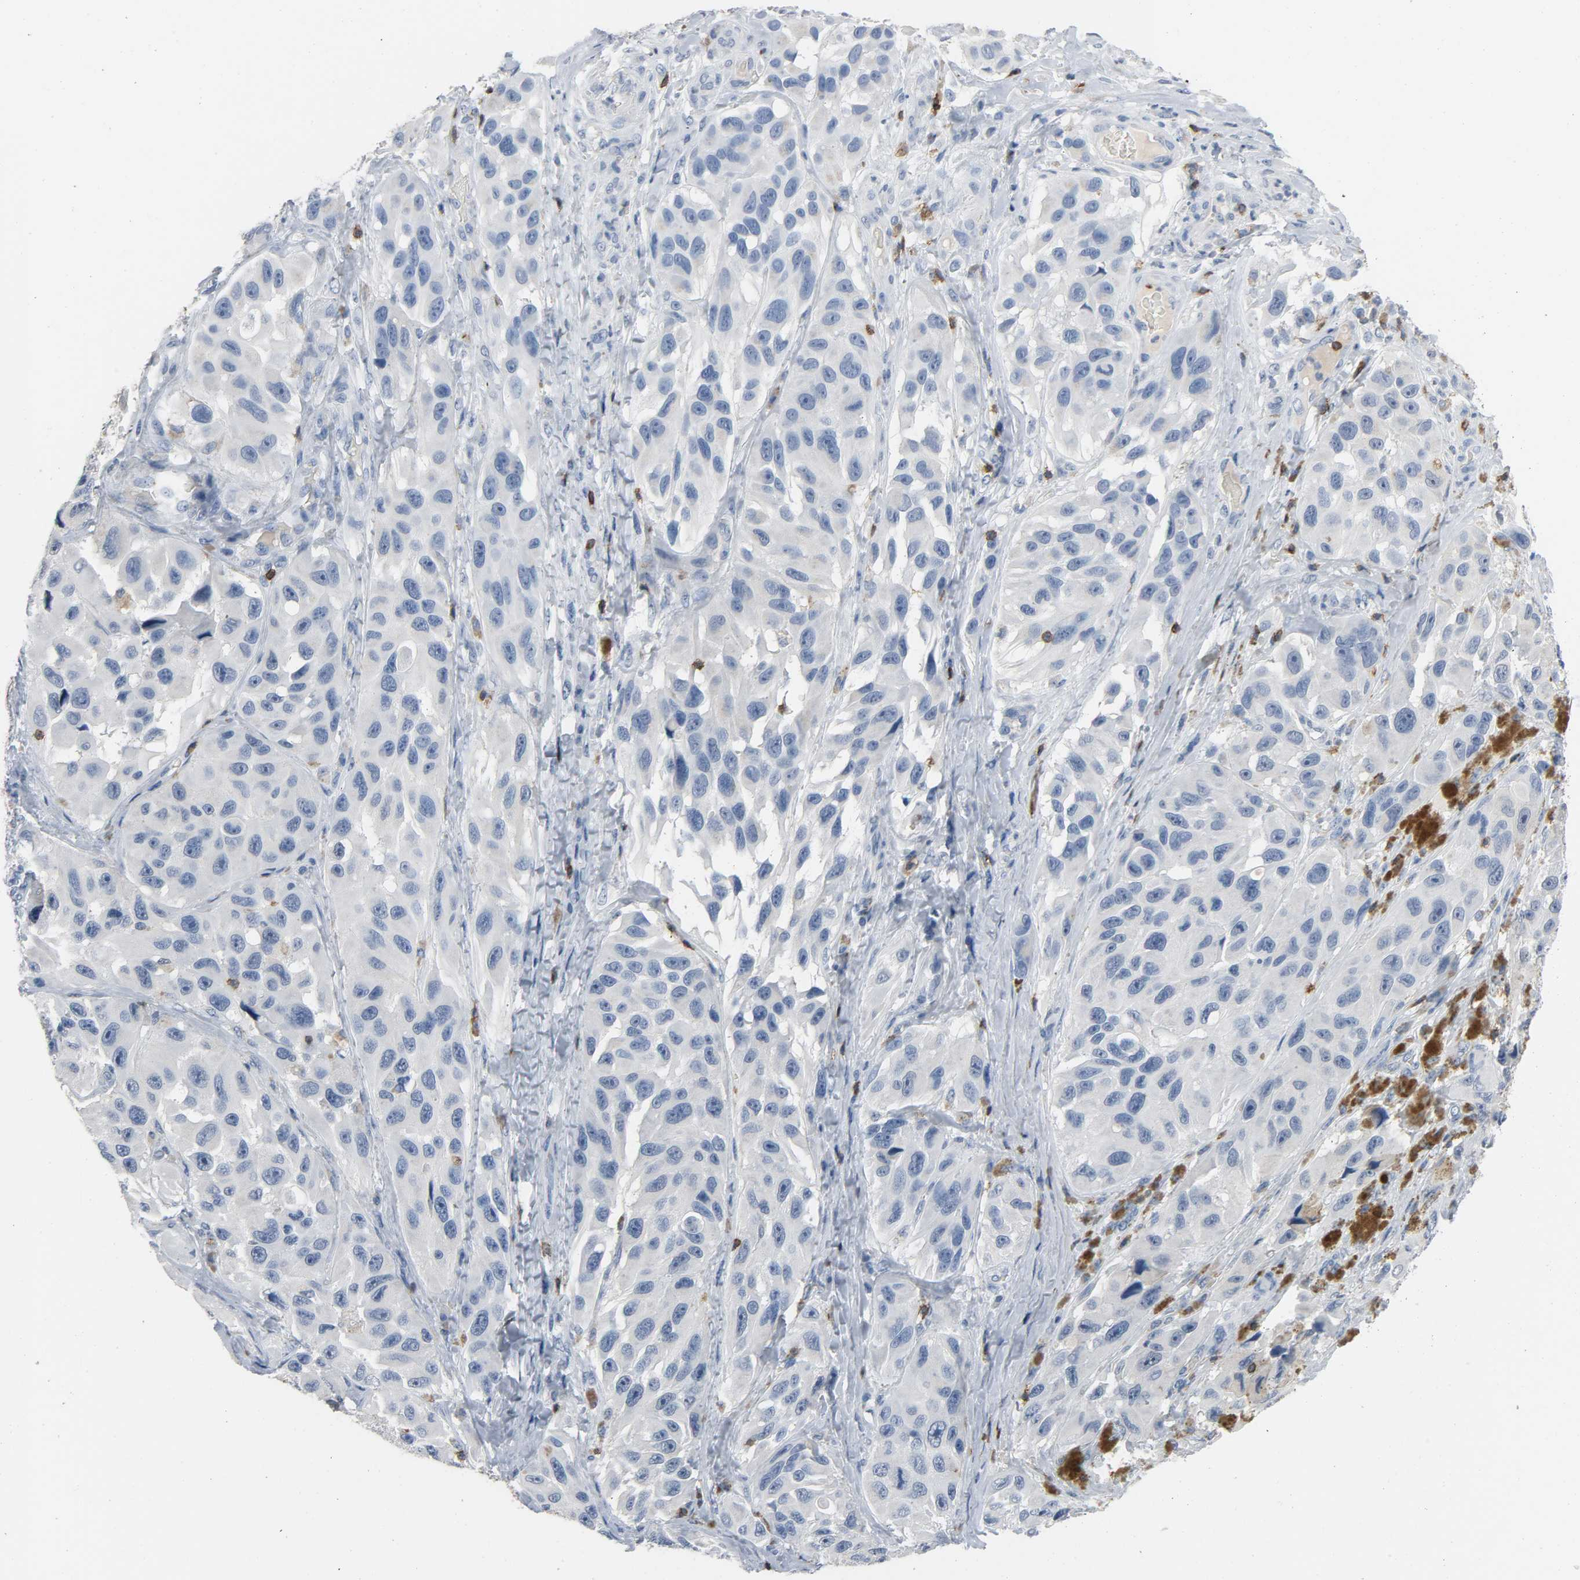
{"staining": {"intensity": "negative", "quantity": "none", "location": "none"}, "tissue": "melanoma", "cell_type": "Tumor cells", "image_type": "cancer", "snomed": [{"axis": "morphology", "description": "Malignant melanoma, NOS"}, {"axis": "topography", "description": "Skin"}], "caption": "Human malignant melanoma stained for a protein using immunohistochemistry demonstrates no expression in tumor cells.", "gene": "LCK", "patient": {"sex": "female", "age": 73}}